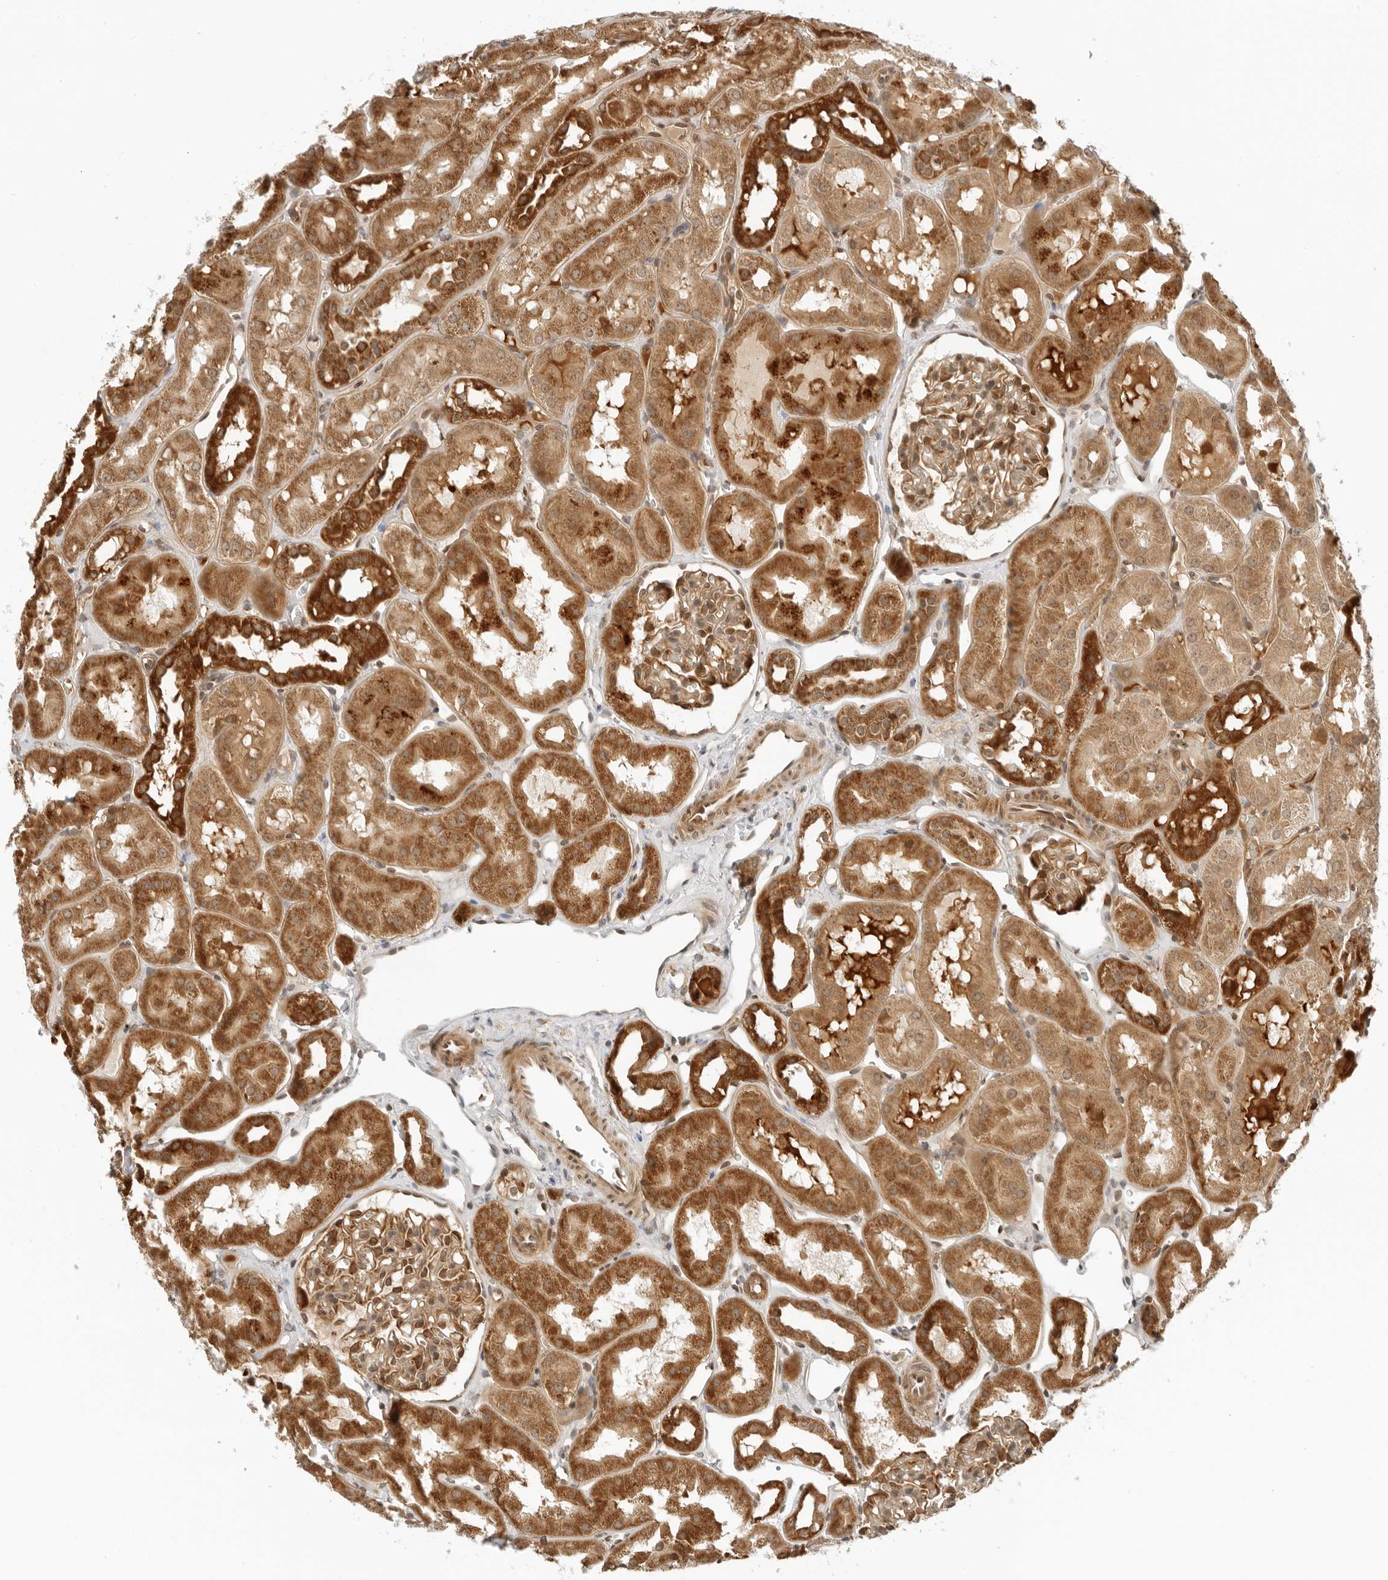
{"staining": {"intensity": "moderate", "quantity": ">75%", "location": "cytoplasmic/membranous"}, "tissue": "kidney", "cell_type": "Cells in glomeruli", "image_type": "normal", "snomed": [{"axis": "morphology", "description": "Normal tissue, NOS"}, {"axis": "topography", "description": "Kidney"}], "caption": "Protein staining demonstrates moderate cytoplasmic/membranous positivity in approximately >75% of cells in glomeruli in benign kidney.", "gene": "RC3H1", "patient": {"sex": "male", "age": 16}}